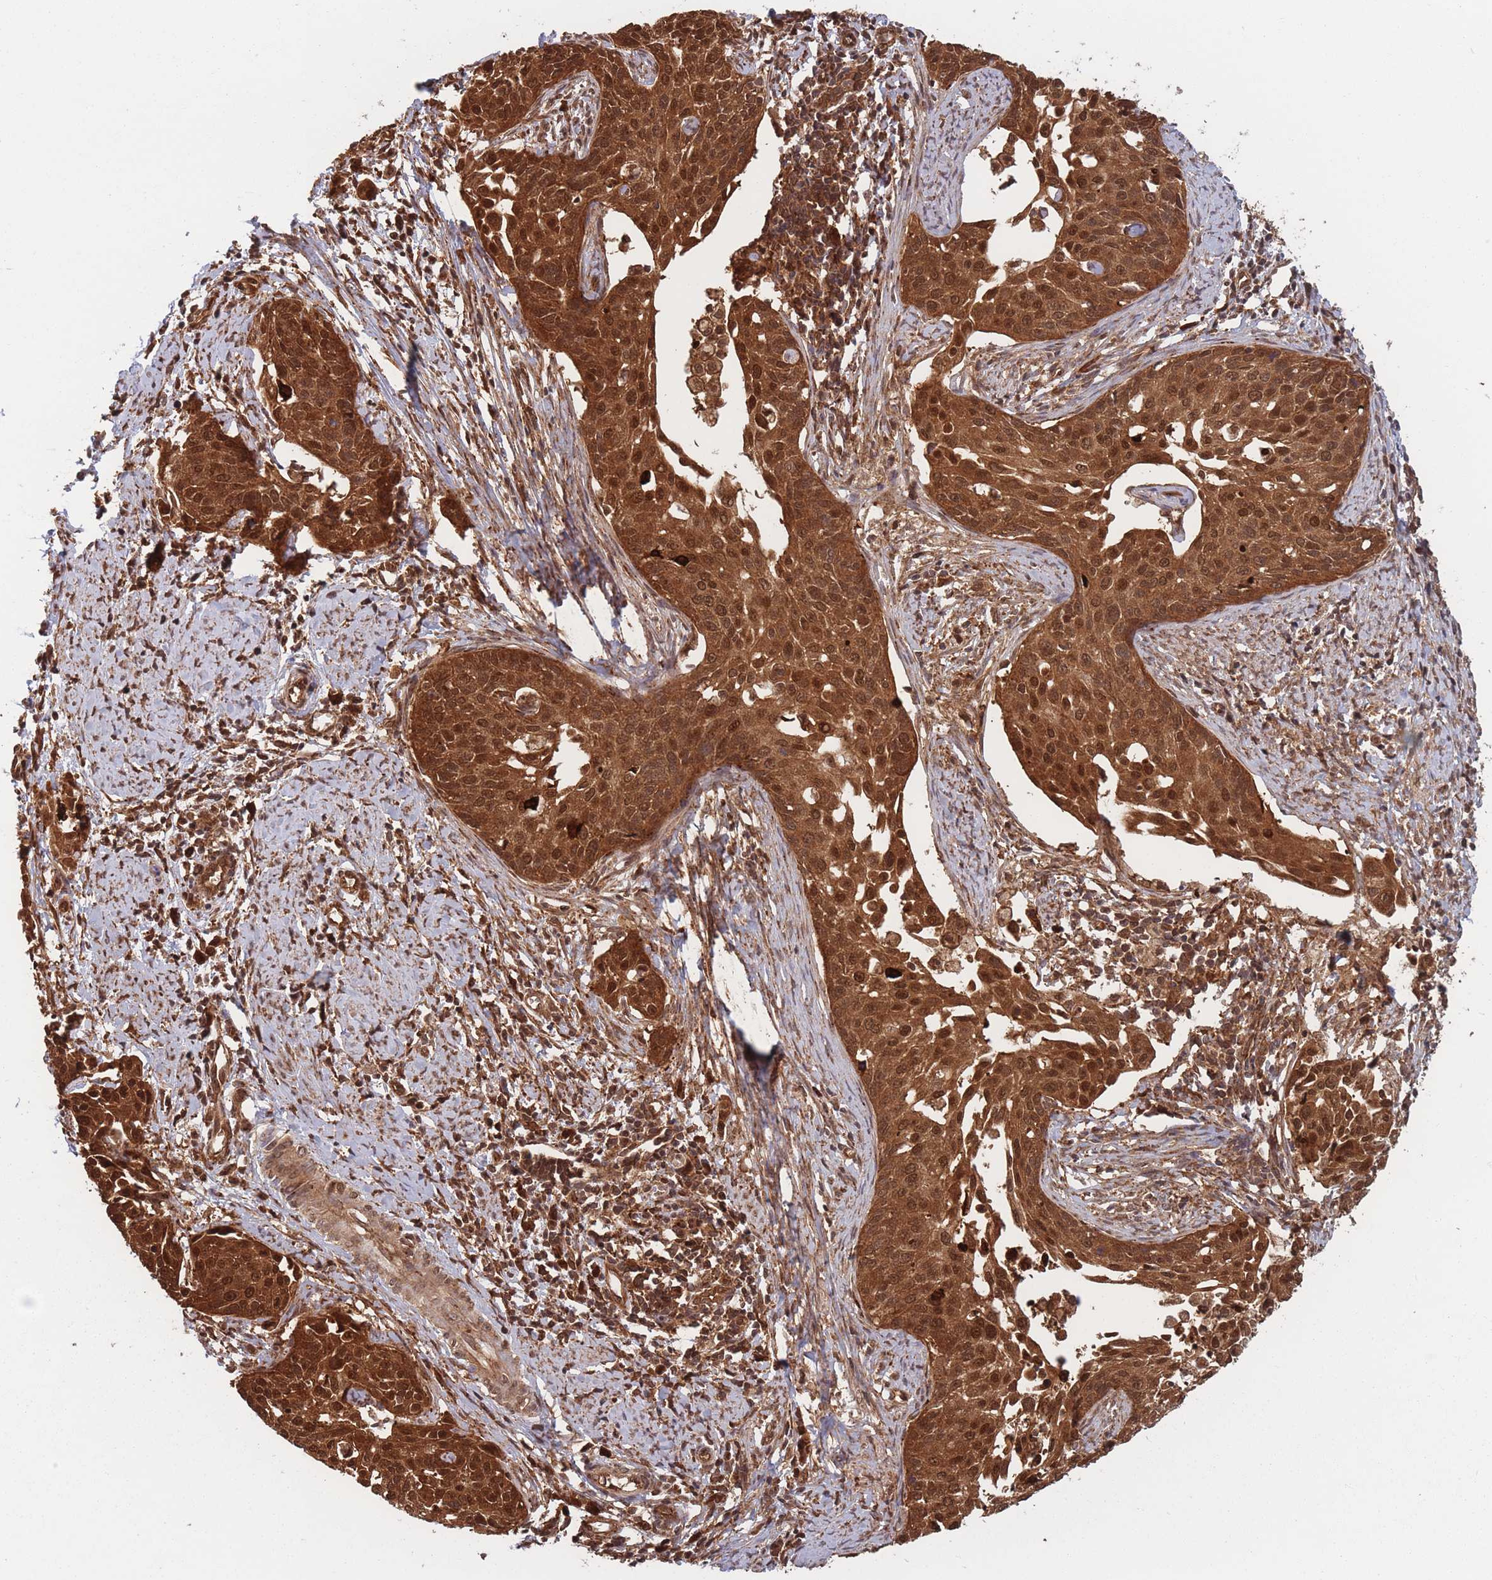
{"staining": {"intensity": "strong", "quantity": ">75%", "location": "cytoplasmic/membranous,nuclear"}, "tissue": "cervical cancer", "cell_type": "Tumor cells", "image_type": "cancer", "snomed": [{"axis": "morphology", "description": "Squamous cell carcinoma, NOS"}, {"axis": "topography", "description": "Cervix"}], "caption": "The histopathology image demonstrates staining of cervical cancer, revealing strong cytoplasmic/membranous and nuclear protein positivity (brown color) within tumor cells. The protein of interest is shown in brown color, while the nuclei are stained blue.", "gene": "PODXL2", "patient": {"sex": "female", "age": 44}}